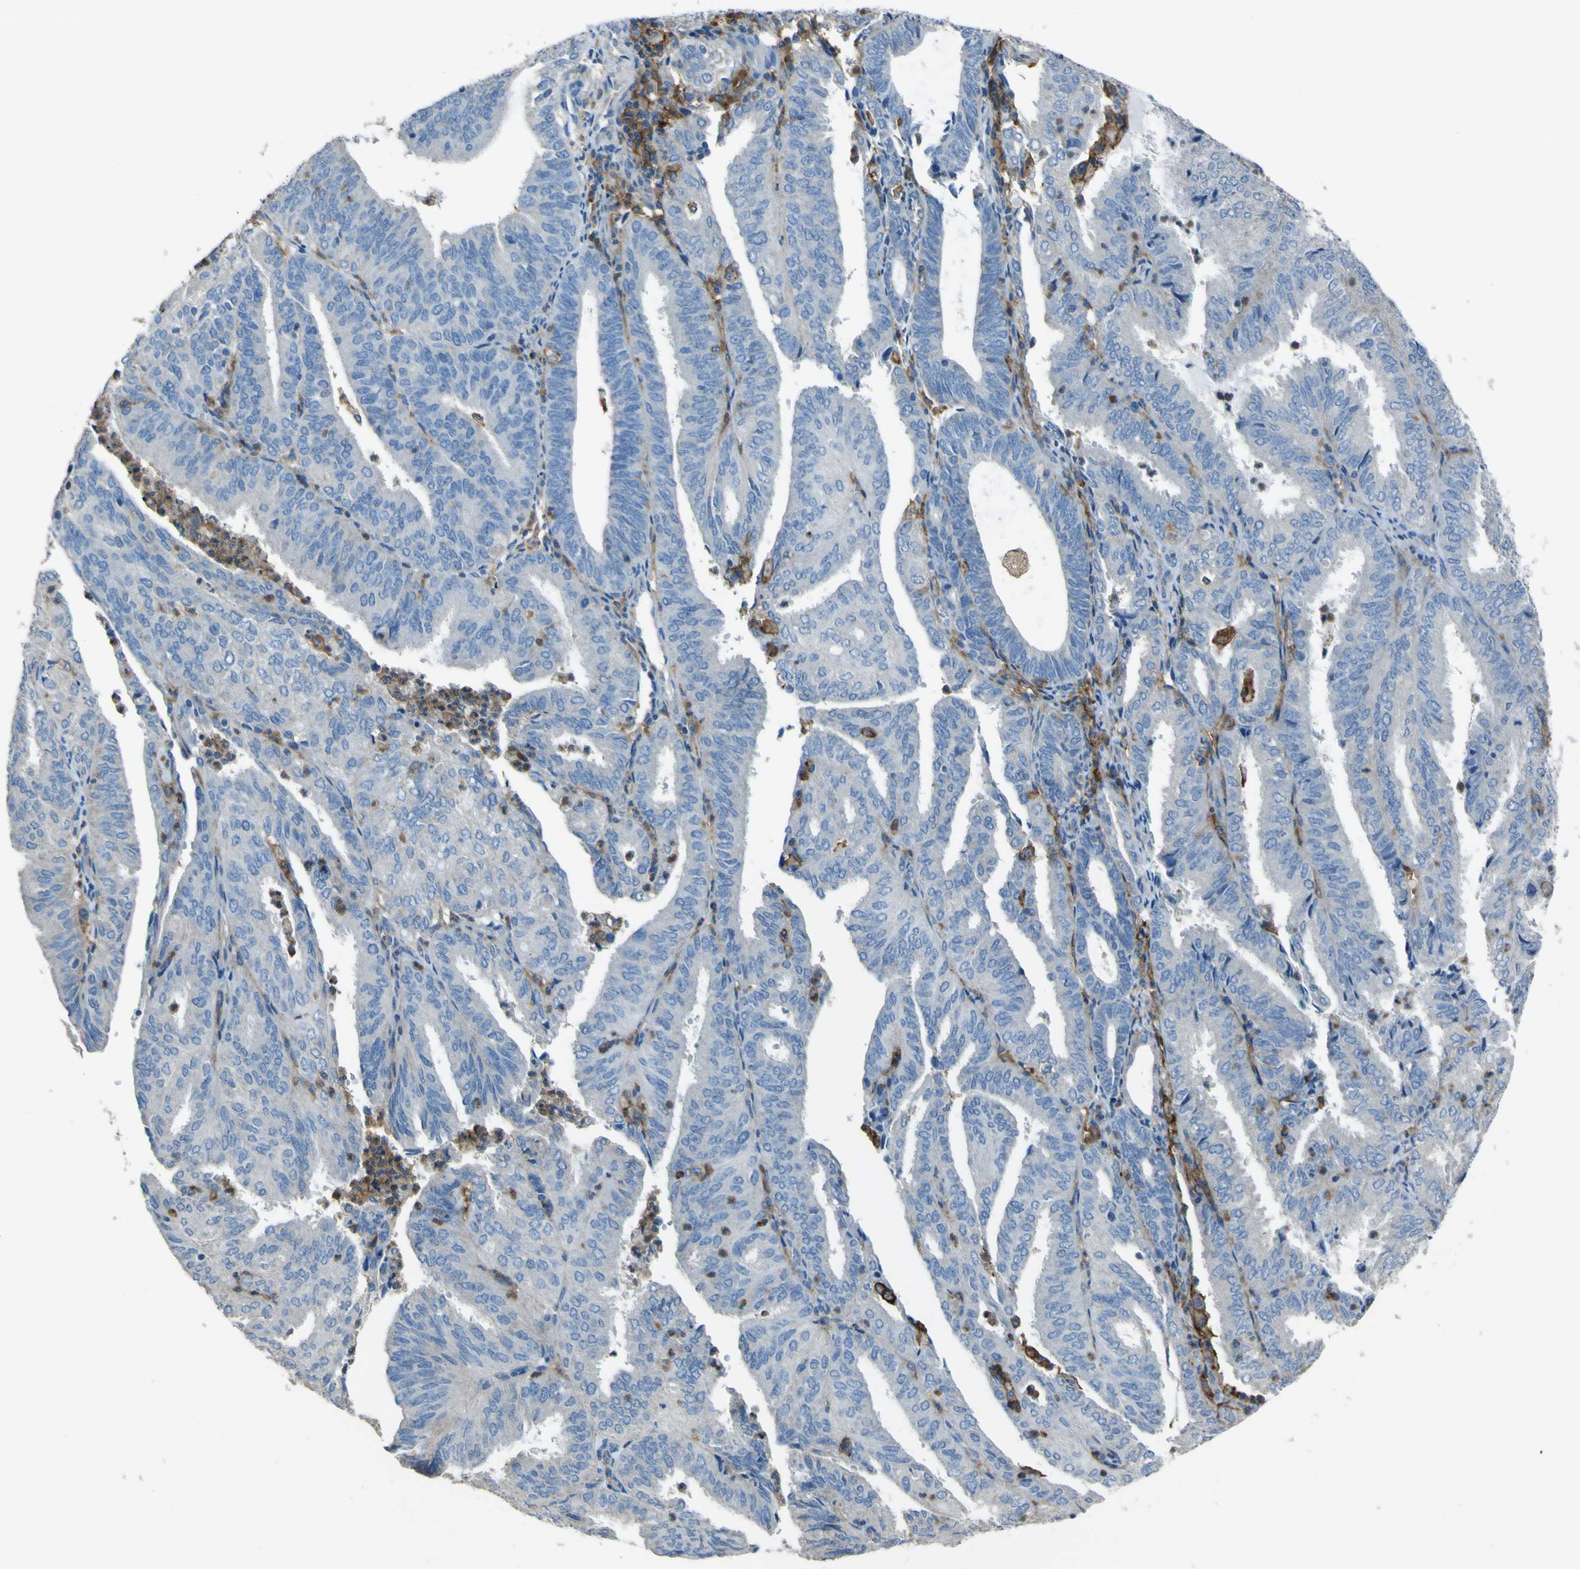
{"staining": {"intensity": "negative", "quantity": "none", "location": "none"}, "tissue": "endometrial cancer", "cell_type": "Tumor cells", "image_type": "cancer", "snomed": [{"axis": "morphology", "description": "Adenocarcinoma, NOS"}, {"axis": "topography", "description": "Uterus"}], "caption": "Immunohistochemistry (IHC) micrograph of neoplastic tissue: human endometrial cancer stained with DAB exhibits no significant protein expression in tumor cells.", "gene": "LAIR1", "patient": {"sex": "female", "age": 60}}